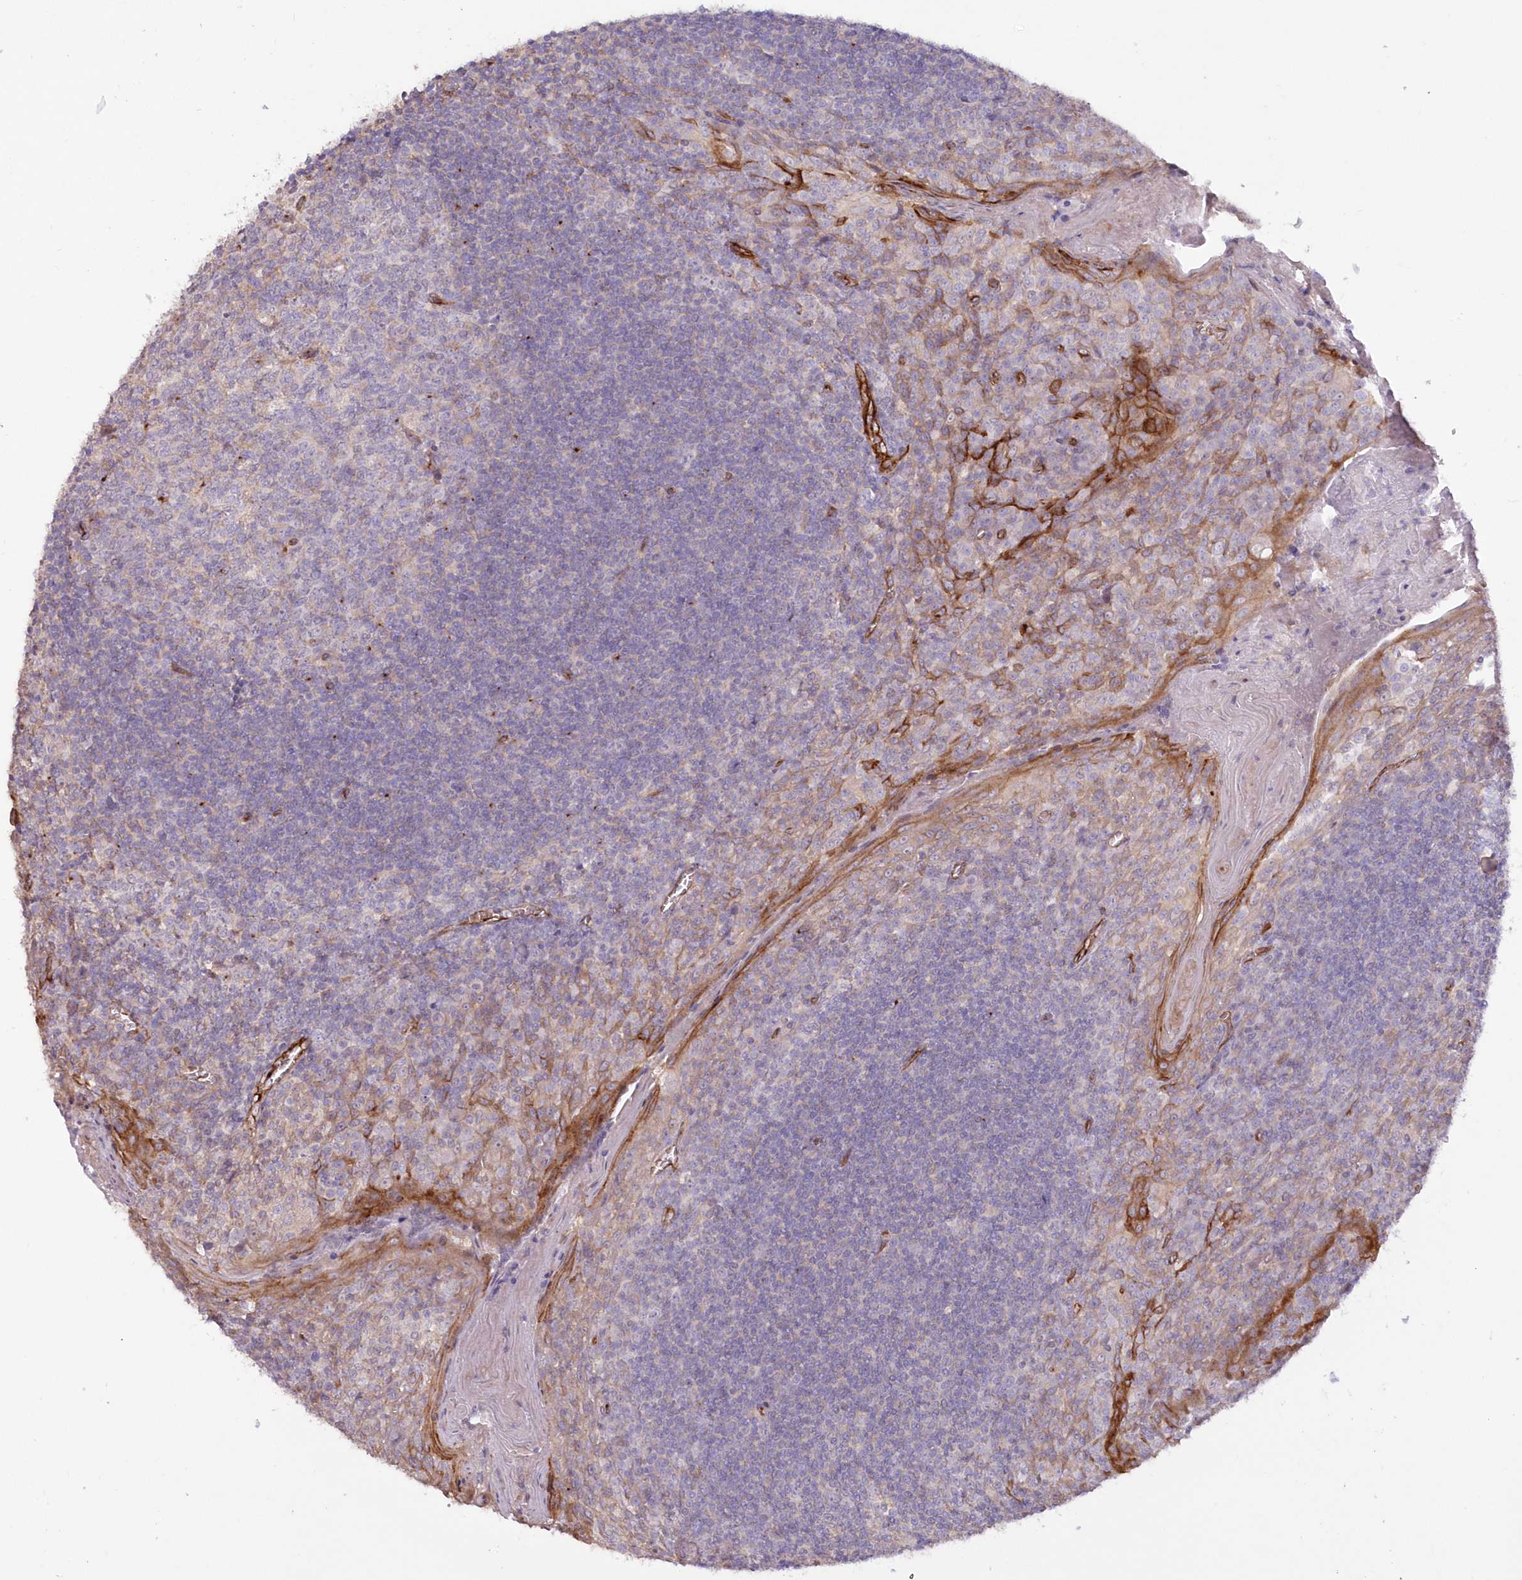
{"staining": {"intensity": "negative", "quantity": "none", "location": "none"}, "tissue": "tonsil", "cell_type": "Germinal center cells", "image_type": "normal", "snomed": [{"axis": "morphology", "description": "Normal tissue, NOS"}, {"axis": "topography", "description": "Tonsil"}], "caption": "Germinal center cells show no significant expression in unremarkable tonsil. Brightfield microscopy of immunohistochemistry stained with DAB (3,3'-diaminobenzidine) (brown) and hematoxylin (blue), captured at high magnification.", "gene": "RAB11FIP5", "patient": {"sex": "male", "age": 27}}